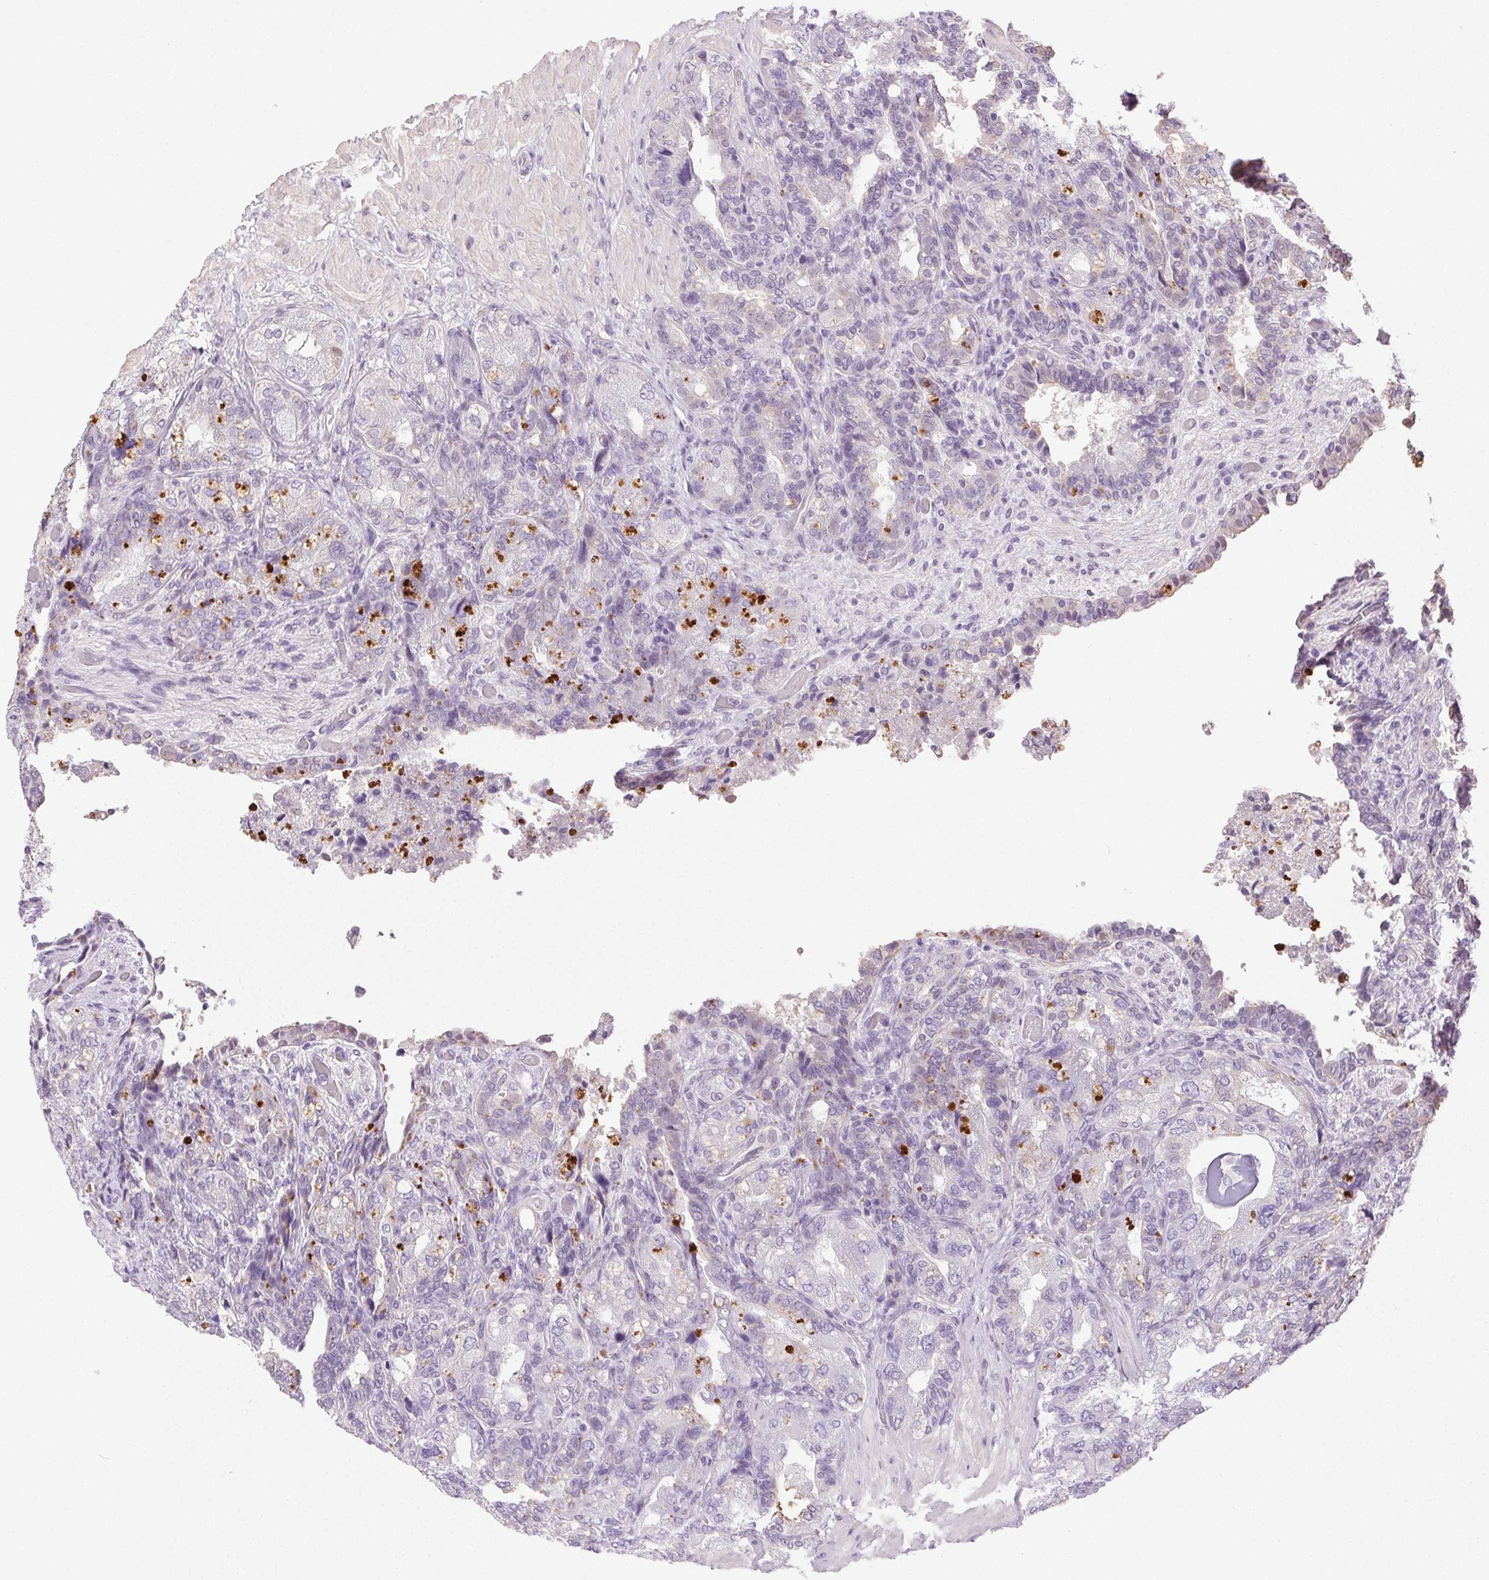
{"staining": {"intensity": "negative", "quantity": "none", "location": "none"}, "tissue": "seminal vesicle", "cell_type": "Glandular cells", "image_type": "normal", "snomed": [{"axis": "morphology", "description": "Normal tissue, NOS"}, {"axis": "topography", "description": "Seminal veicle"}], "caption": "High power microscopy histopathology image of an IHC image of unremarkable seminal vesicle, revealing no significant positivity in glandular cells. Brightfield microscopy of immunohistochemistry stained with DAB (brown) and hematoxylin (blue), captured at high magnification.", "gene": "SYCE2", "patient": {"sex": "male", "age": 57}}